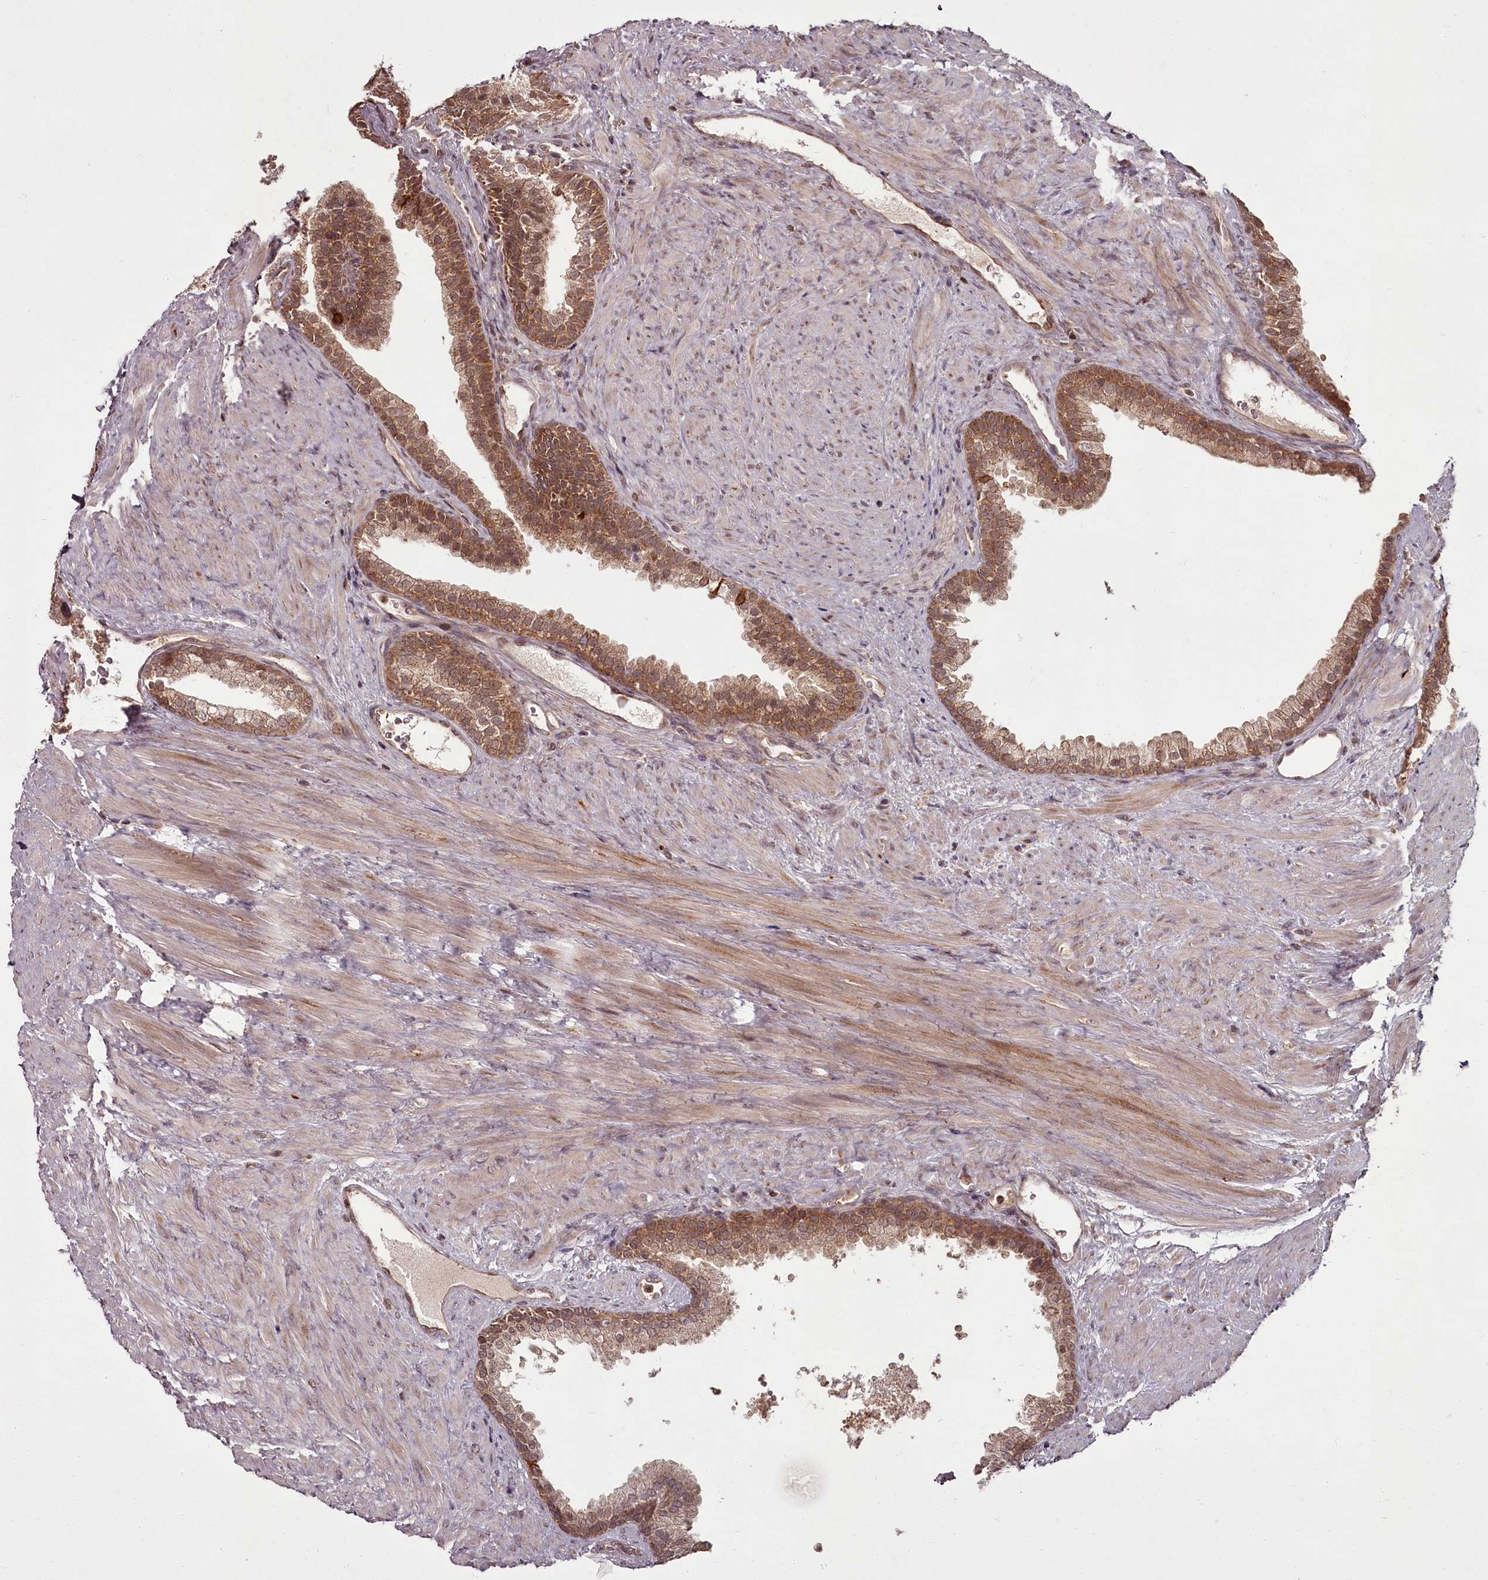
{"staining": {"intensity": "moderate", "quantity": ">75%", "location": "cytoplasmic/membranous"}, "tissue": "prostate", "cell_type": "Glandular cells", "image_type": "normal", "snomed": [{"axis": "morphology", "description": "Normal tissue, NOS"}, {"axis": "topography", "description": "Prostate"}], "caption": "Immunohistochemical staining of benign human prostate displays >75% levels of moderate cytoplasmic/membranous protein expression in approximately >75% of glandular cells.", "gene": "PCBP2", "patient": {"sex": "male", "age": 76}}